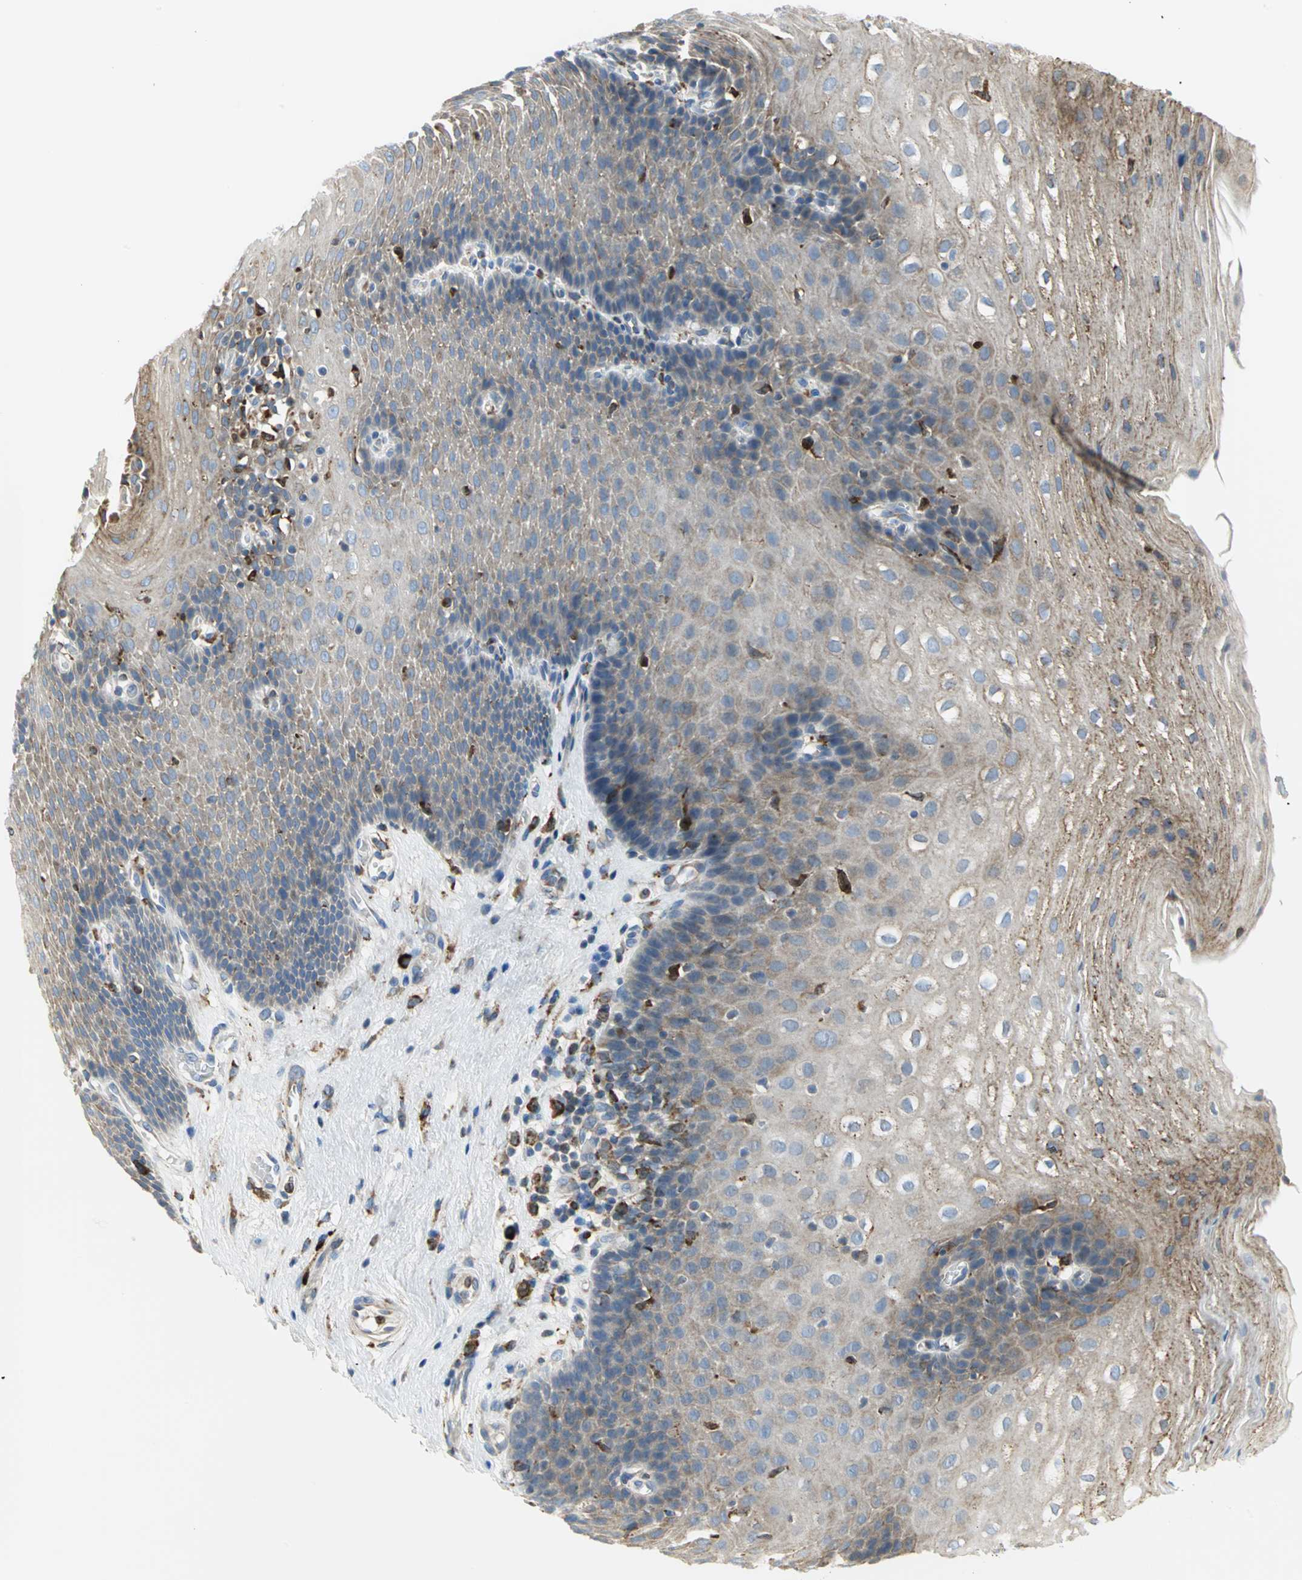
{"staining": {"intensity": "weak", "quantity": "25%-75%", "location": "cytoplasmic/membranous"}, "tissue": "esophagus", "cell_type": "Squamous epithelial cells", "image_type": "normal", "snomed": [{"axis": "morphology", "description": "Normal tissue, NOS"}, {"axis": "topography", "description": "Esophagus"}], "caption": "Weak cytoplasmic/membranous positivity for a protein is identified in about 25%-75% of squamous epithelial cells of benign esophagus using immunohistochemistry (IHC).", "gene": "SDF2L1", "patient": {"sex": "male", "age": 48}}